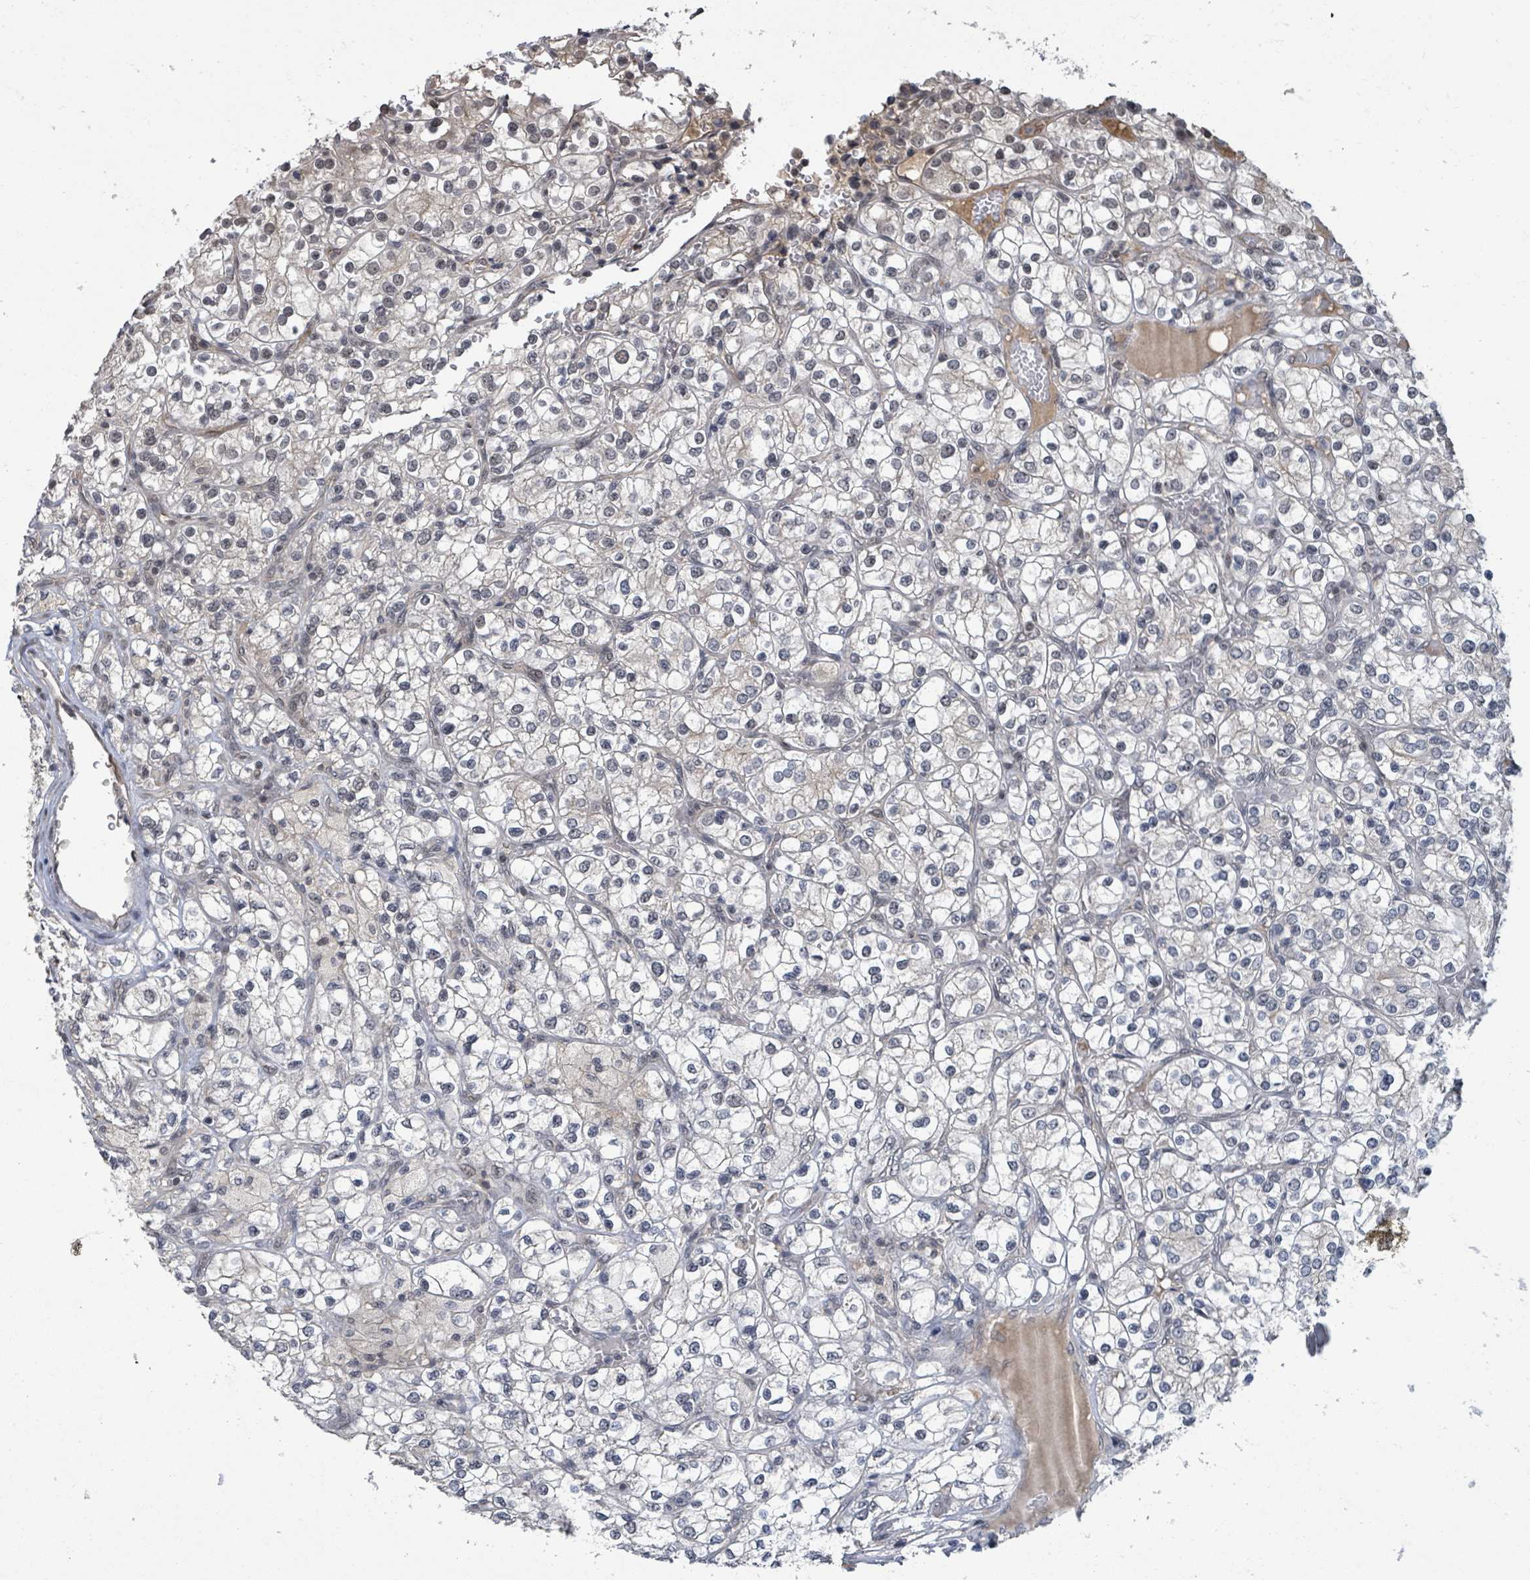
{"staining": {"intensity": "weak", "quantity": "<25%", "location": "nuclear"}, "tissue": "renal cancer", "cell_type": "Tumor cells", "image_type": "cancer", "snomed": [{"axis": "morphology", "description": "Adenocarcinoma, NOS"}, {"axis": "topography", "description": "Kidney"}], "caption": "Histopathology image shows no significant protein positivity in tumor cells of renal cancer (adenocarcinoma).", "gene": "ZBTB14", "patient": {"sex": "male", "age": 80}}